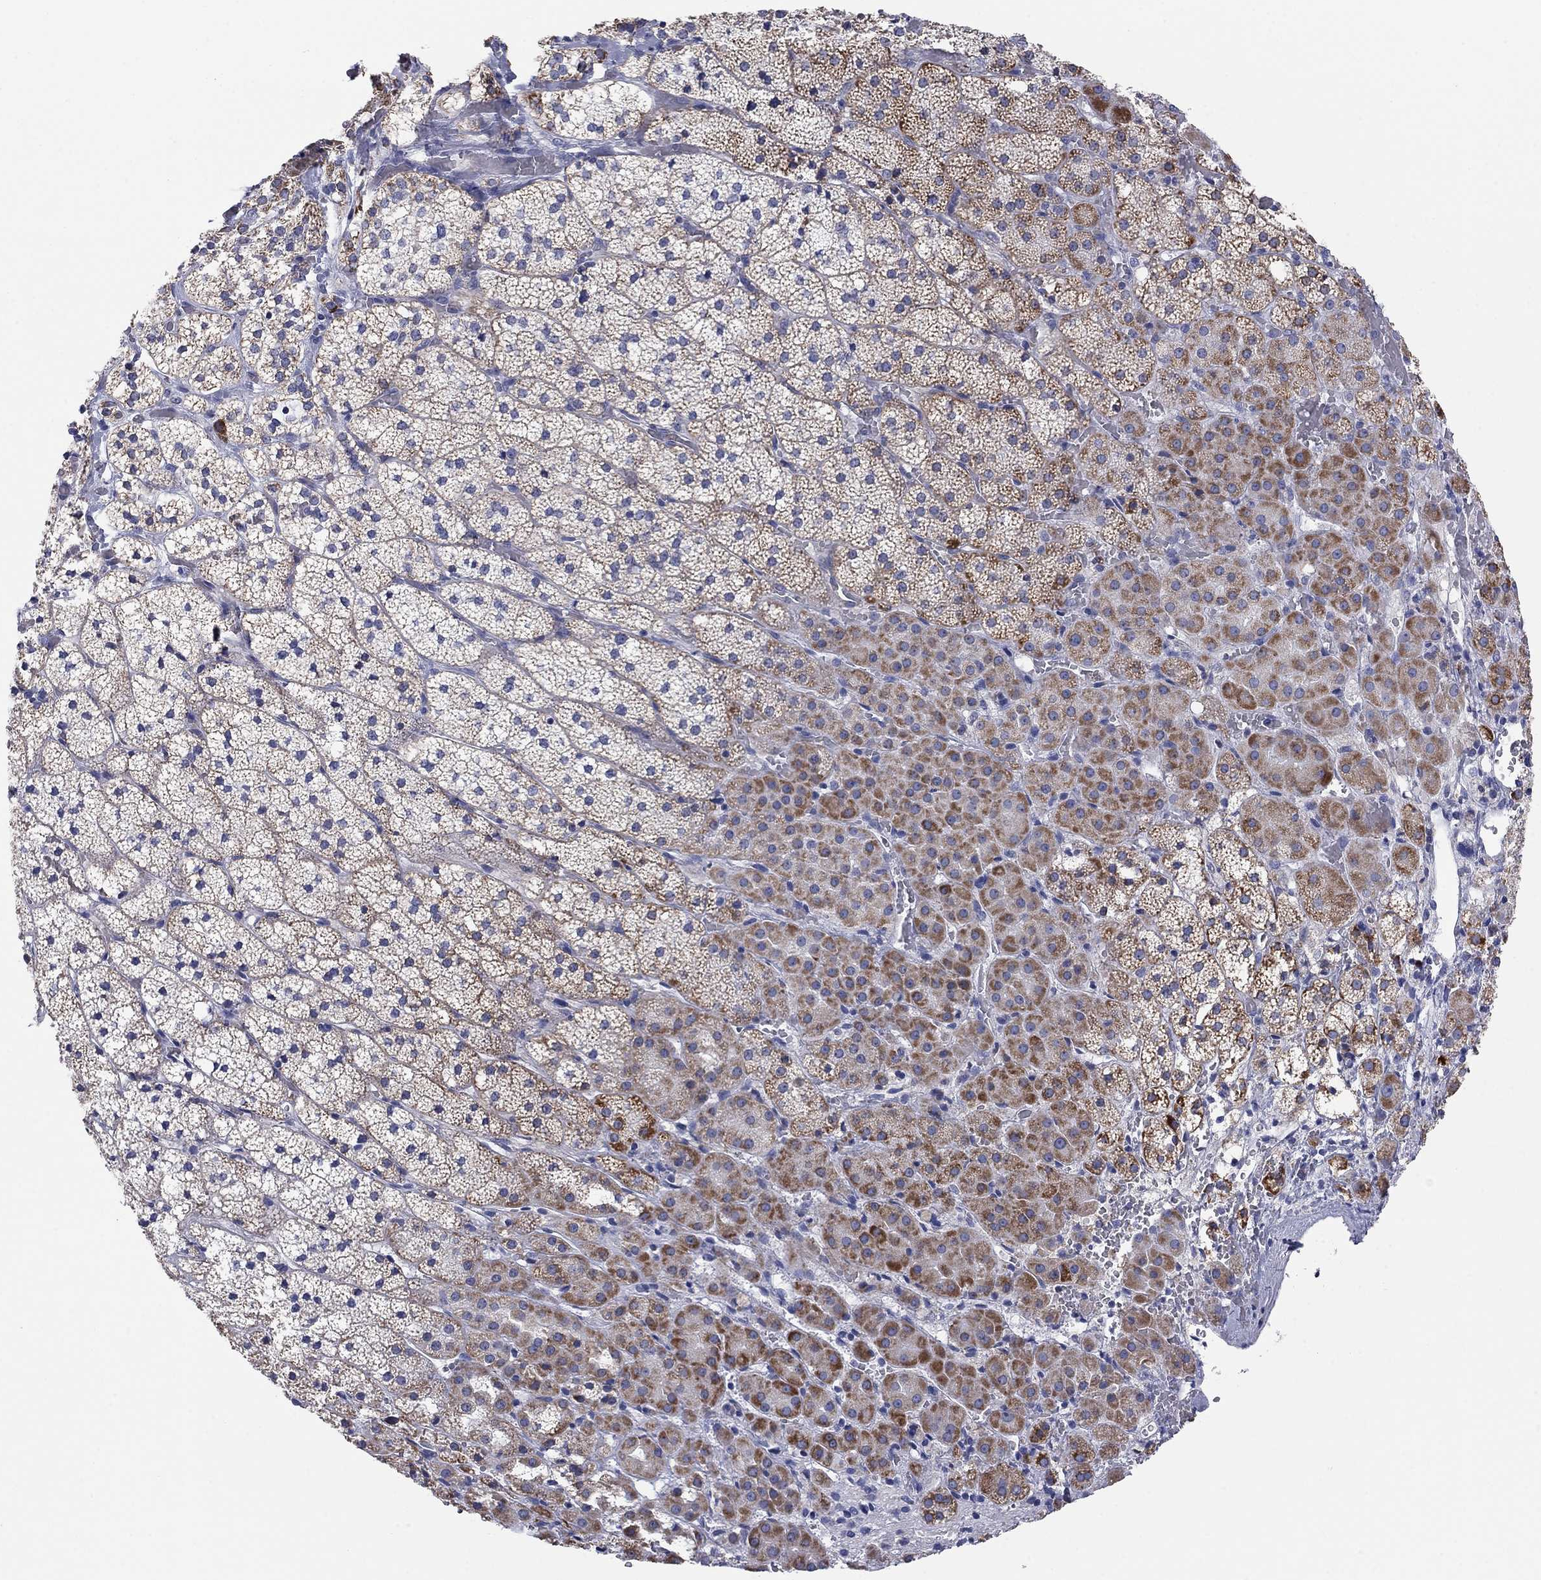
{"staining": {"intensity": "strong", "quantity": "25%-75%", "location": "cytoplasmic/membranous"}, "tissue": "adrenal gland", "cell_type": "Glandular cells", "image_type": "normal", "snomed": [{"axis": "morphology", "description": "Normal tissue, NOS"}, {"axis": "topography", "description": "Adrenal gland"}], "caption": "Brown immunohistochemical staining in unremarkable adrenal gland displays strong cytoplasmic/membranous positivity in about 25%-75% of glandular cells. (Brightfield microscopy of DAB IHC at high magnification).", "gene": "MGST3", "patient": {"sex": "male", "age": 53}}